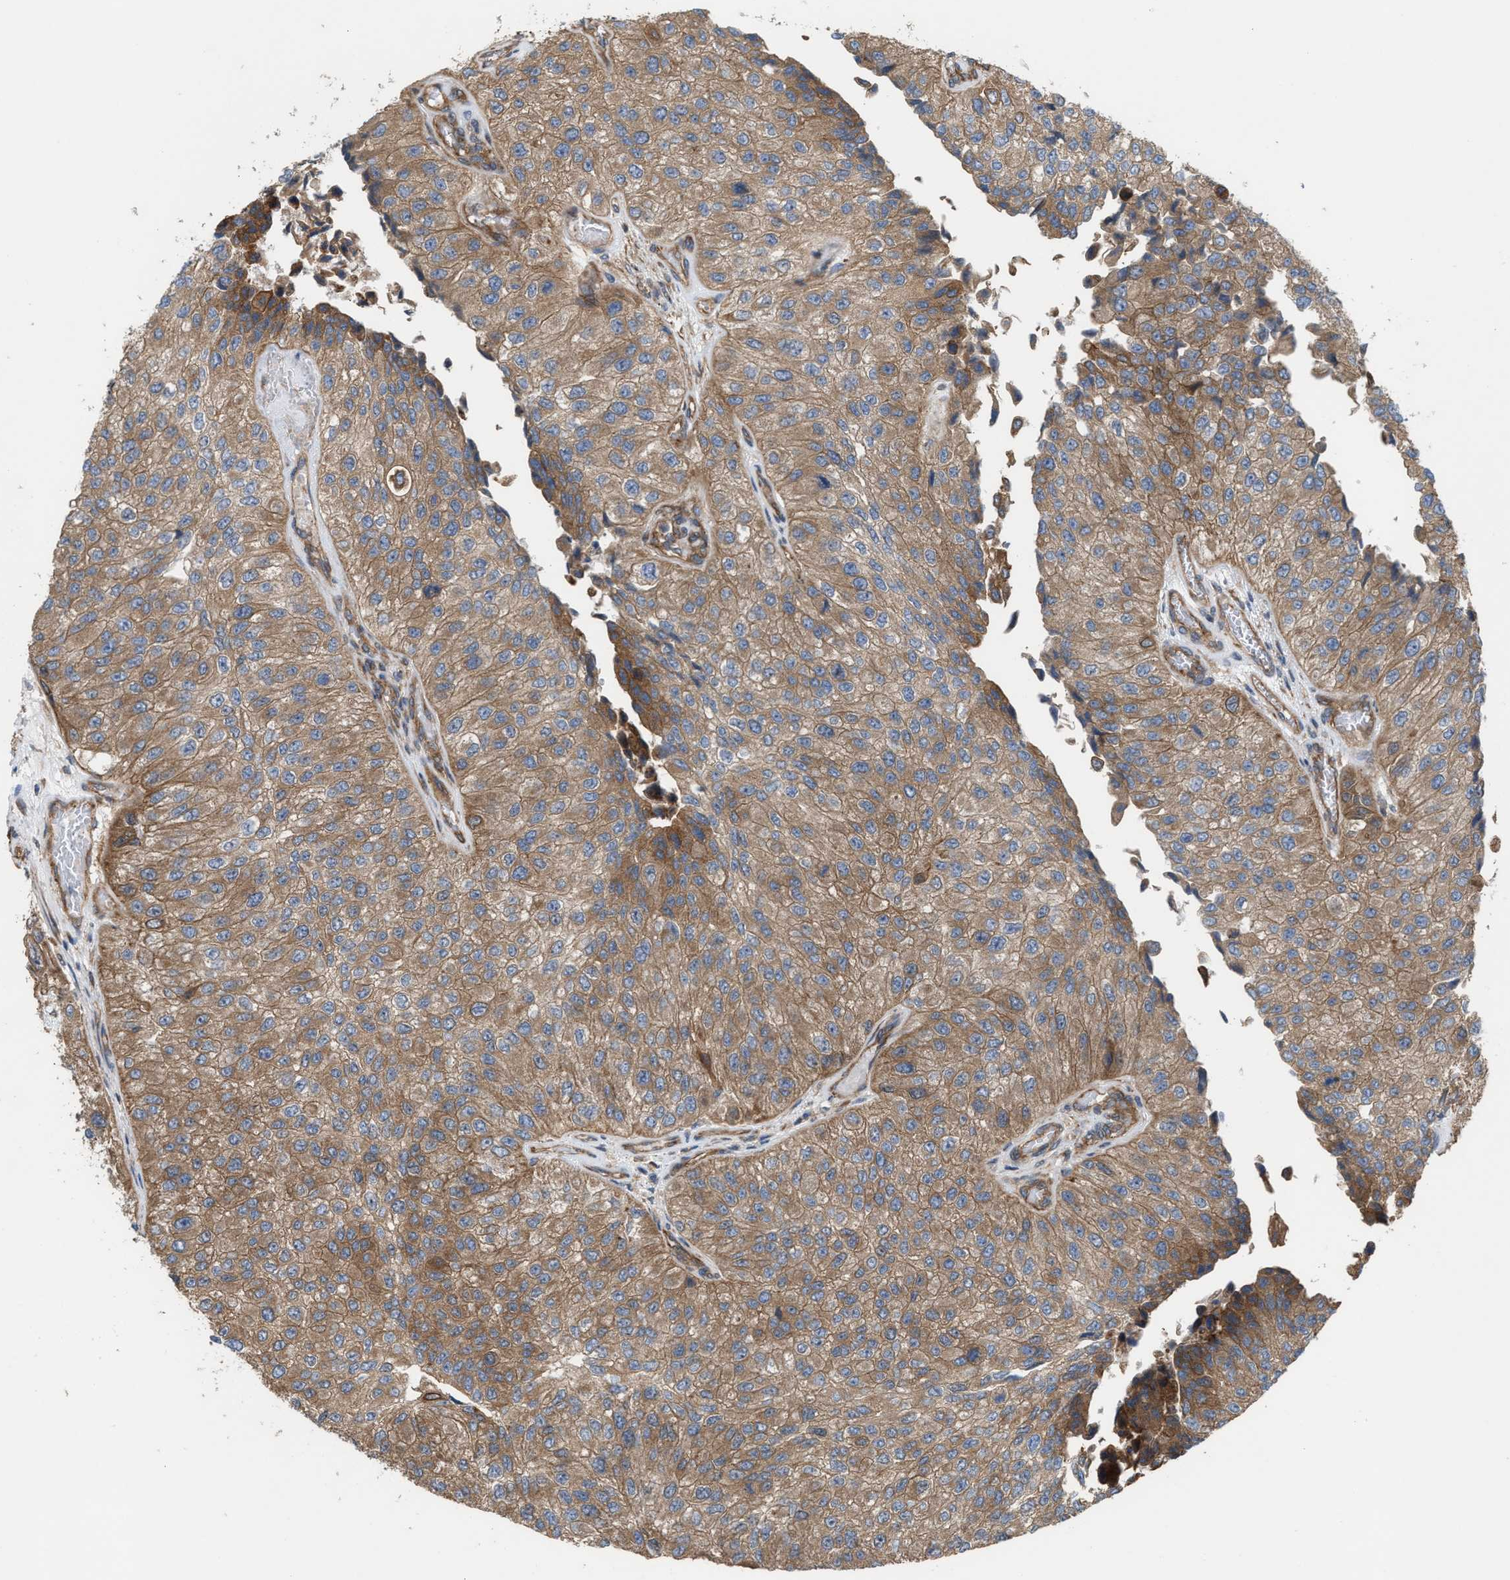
{"staining": {"intensity": "moderate", "quantity": ">75%", "location": "cytoplasmic/membranous"}, "tissue": "urothelial cancer", "cell_type": "Tumor cells", "image_type": "cancer", "snomed": [{"axis": "morphology", "description": "Urothelial carcinoma, High grade"}, {"axis": "topography", "description": "Kidney"}, {"axis": "topography", "description": "Urinary bladder"}], "caption": "Moderate cytoplasmic/membranous positivity is appreciated in approximately >75% of tumor cells in urothelial cancer. (IHC, brightfield microscopy, high magnification).", "gene": "EPS15L1", "patient": {"sex": "male", "age": 77}}